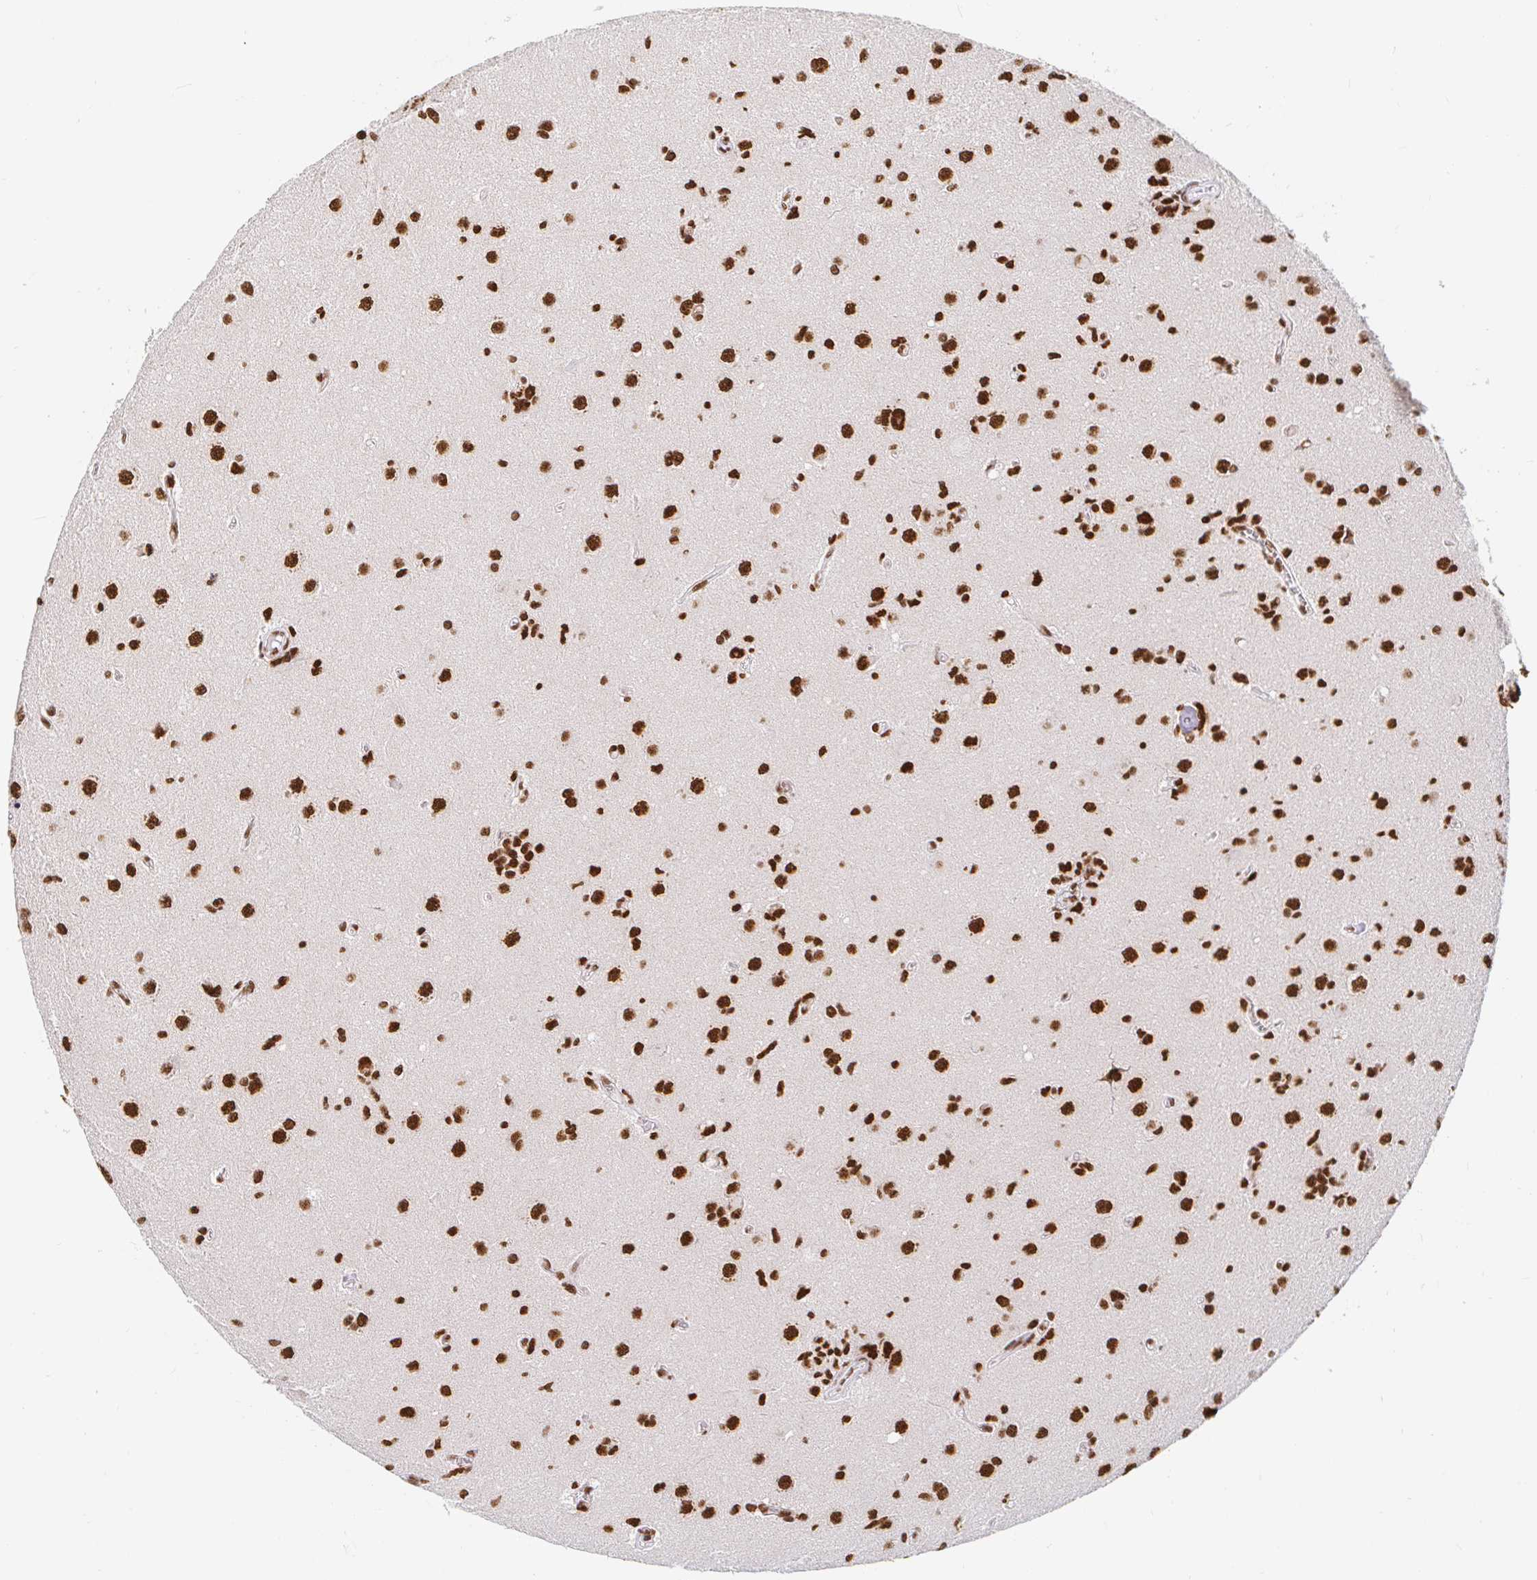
{"staining": {"intensity": "strong", "quantity": ">75%", "location": "nuclear"}, "tissue": "glioma", "cell_type": "Tumor cells", "image_type": "cancer", "snomed": [{"axis": "morphology", "description": "Glioma, malignant, High grade"}, {"axis": "topography", "description": "Brain"}], "caption": "IHC image of neoplastic tissue: human malignant glioma (high-grade) stained using IHC demonstrates high levels of strong protein expression localized specifically in the nuclear of tumor cells, appearing as a nuclear brown color.", "gene": "RBMX", "patient": {"sex": "male", "age": 67}}